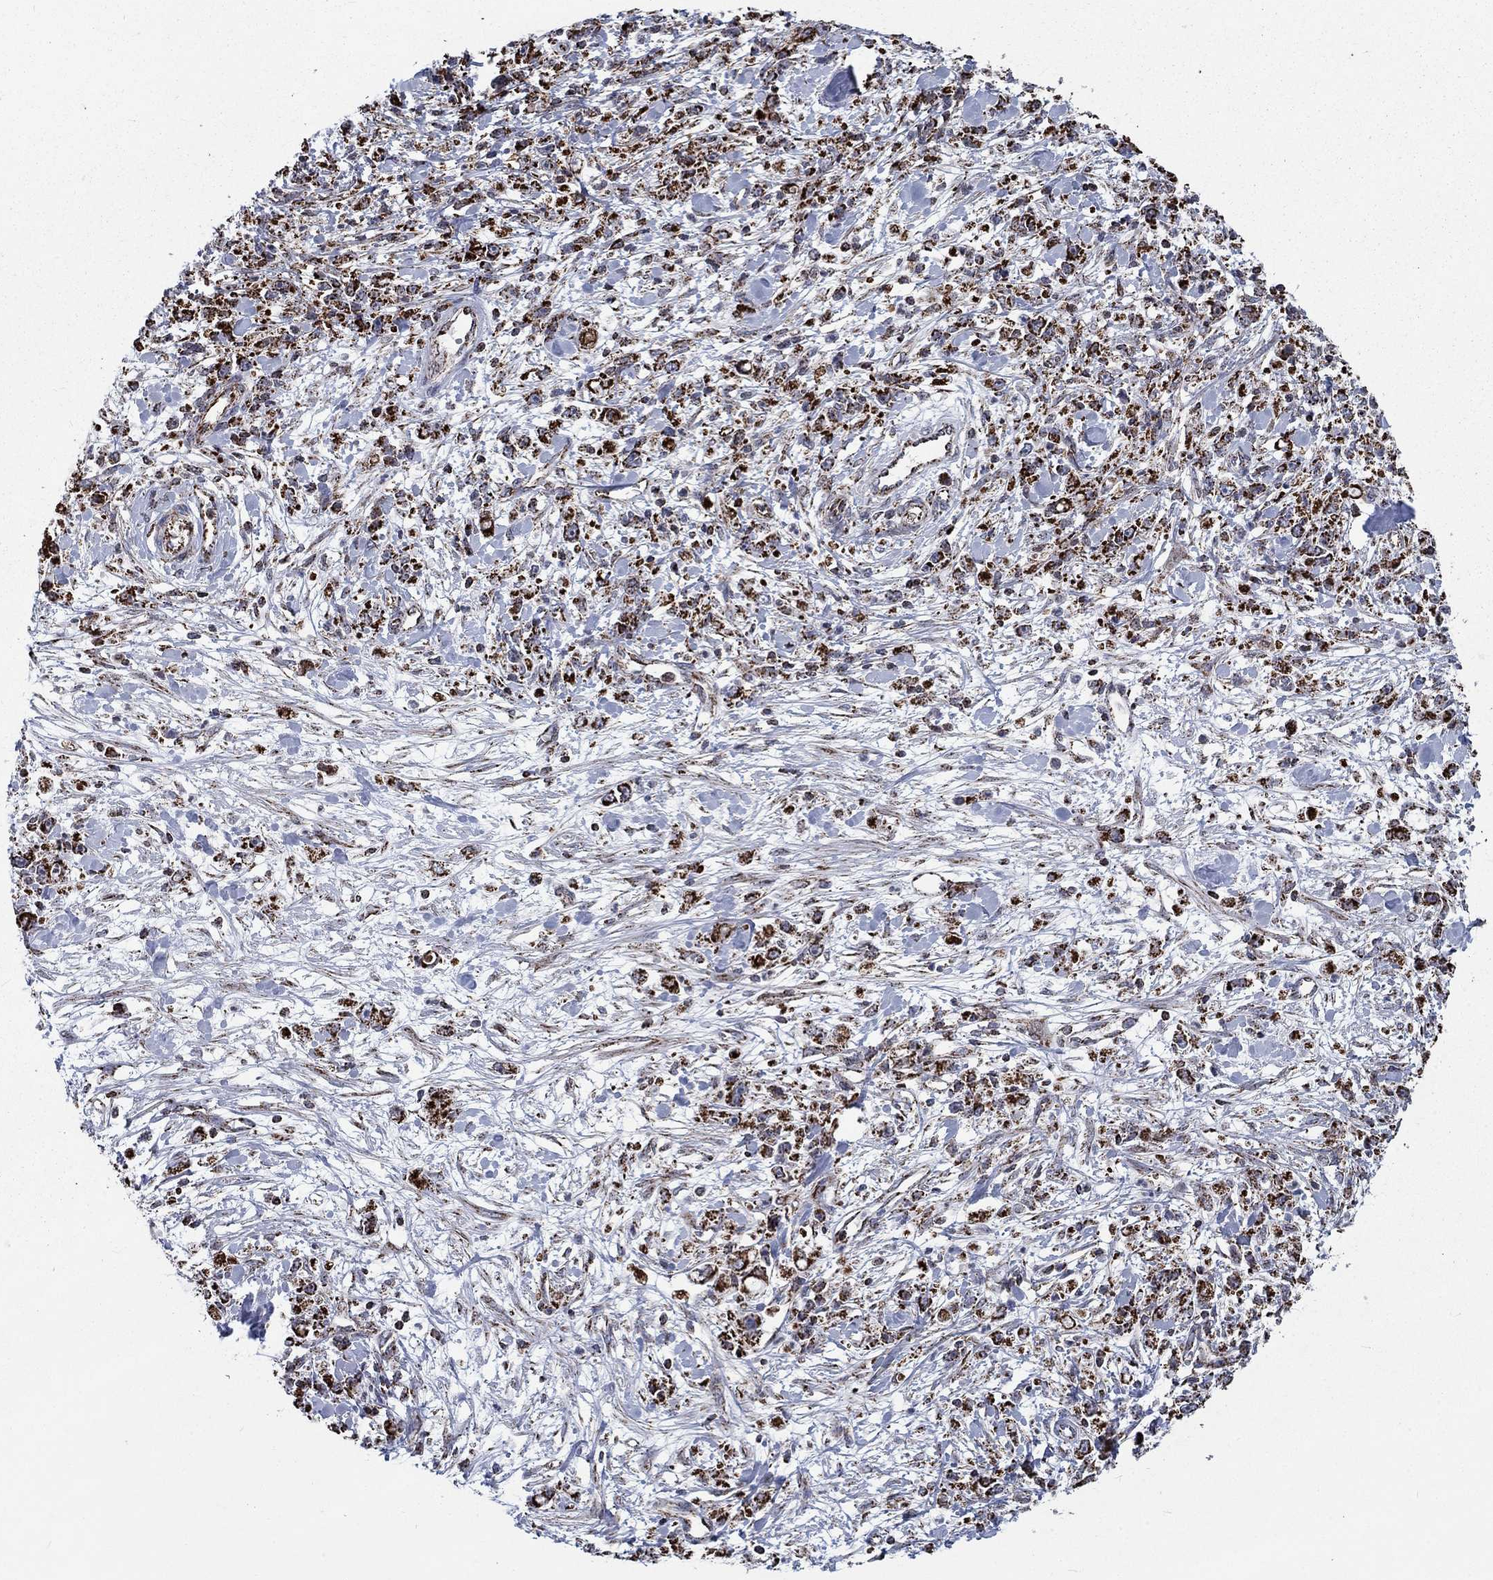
{"staining": {"intensity": "strong", "quantity": ">75%", "location": "cytoplasmic/membranous"}, "tissue": "stomach cancer", "cell_type": "Tumor cells", "image_type": "cancer", "snomed": [{"axis": "morphology", "description": "Adenocarcinoma, NOS"}, {"axis": "topography", "description": "Stomach"}], "caption": "A photomicrograph showing strong cytoplasmic/membranous expression in approximately >75% of tumor cells in stomach cancer (adenocarcinoma), as visualized by brown immunohistochemical staining.", "gene": "MOAP1", "patient": {"sex": "female", "age": 59}}